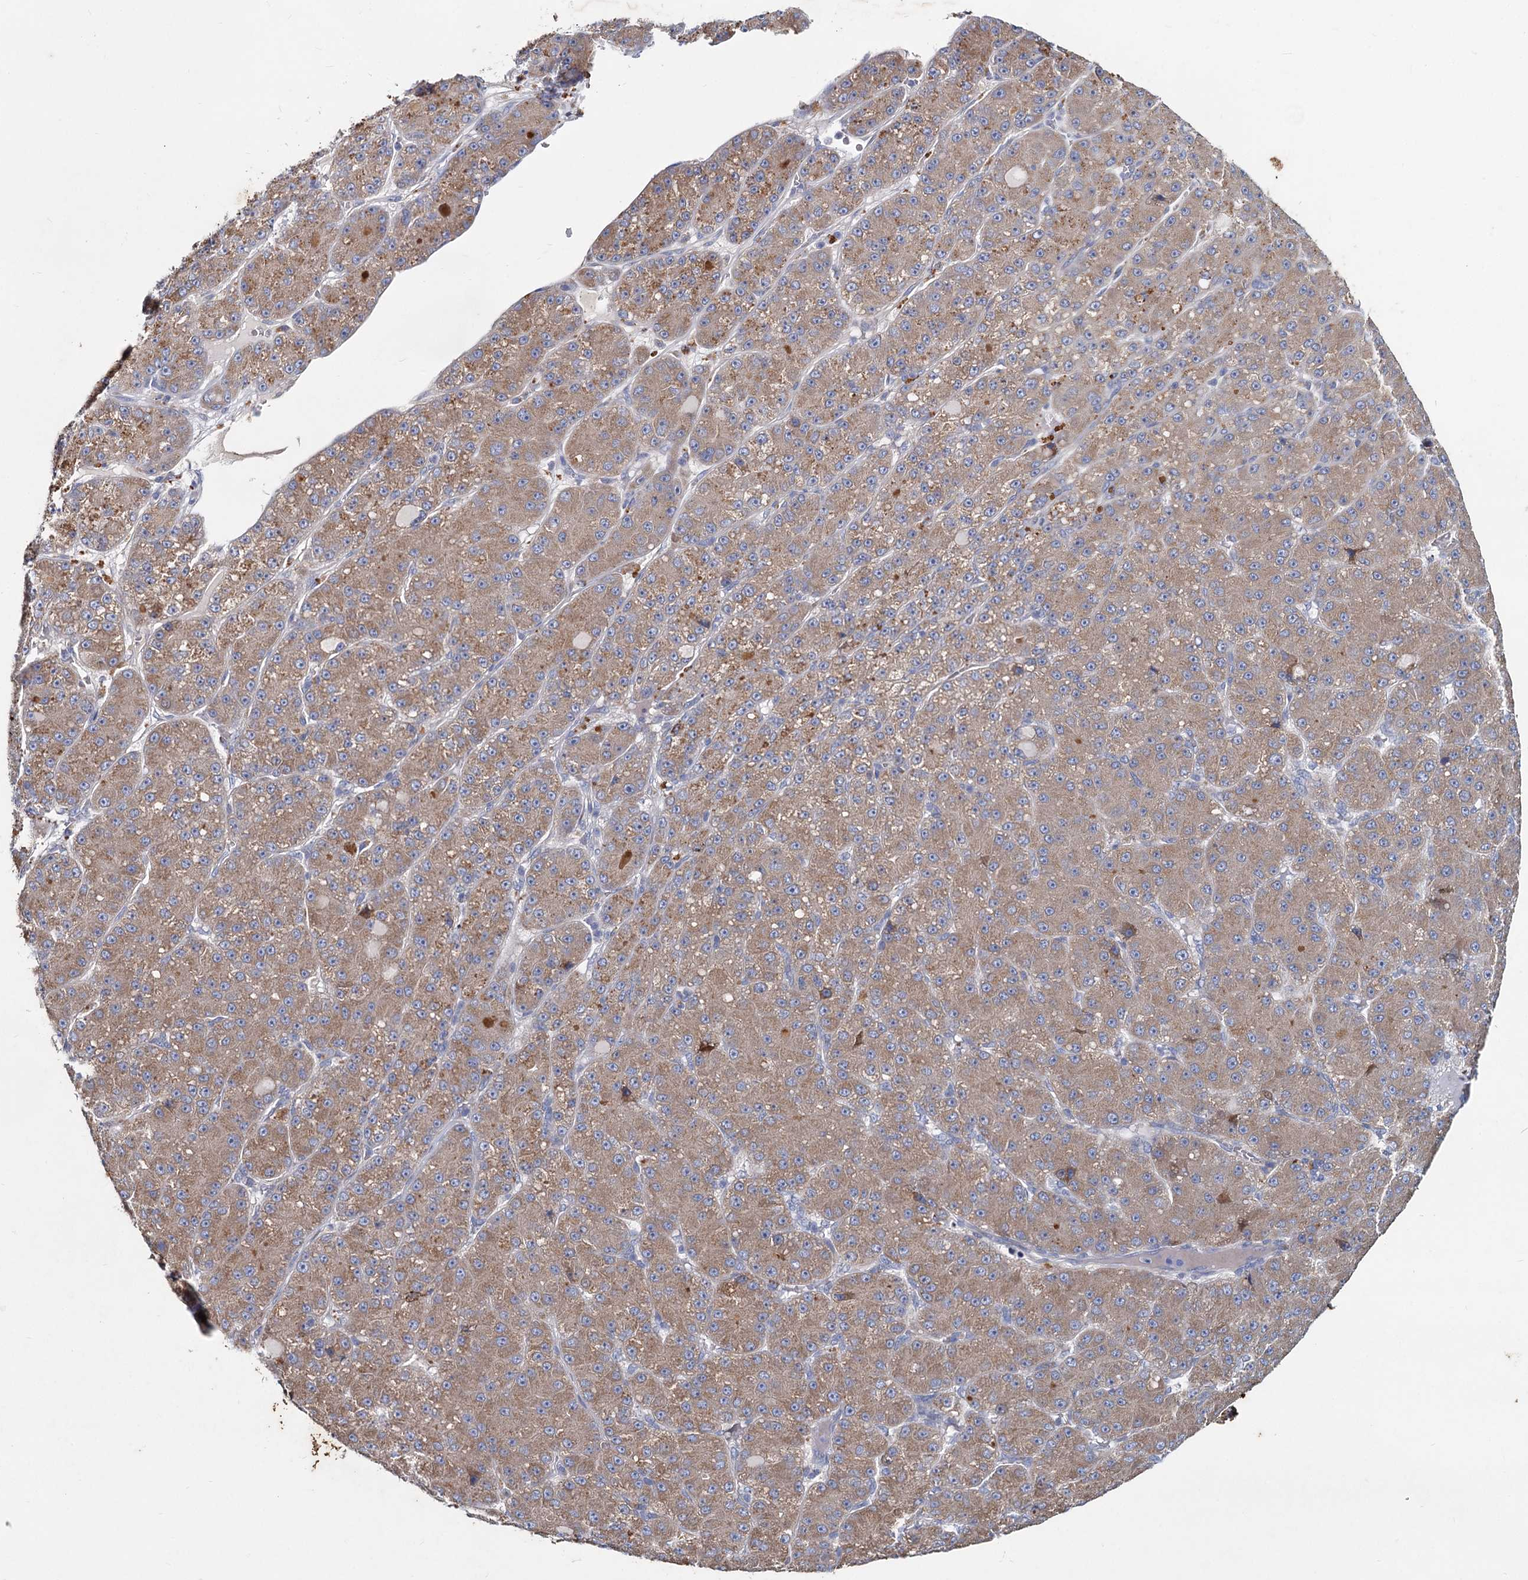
{"staining": {"intensity": "moderate", "quantity": ">75%", "location": "cytoplasmic/membranous"}, "tissue": "liver cancer", "cell_type": "Tumor cells", "image_type": "cancer", "snomed": [{"axis": "morphology", "description": "Carcinoma, Hepatocellular, NOS"}, {"axis": "topography", "description": "Liver"}], "caption": "Approximately >75% of tumor cells in hepatocellular carcinoma (liver) reveal moderate cytoplasmic/membranous protein positivity as visualized by brown immunohistochemical staining.", "gene": "TMX2", "patient": {"sex": "male", "age": 67}}